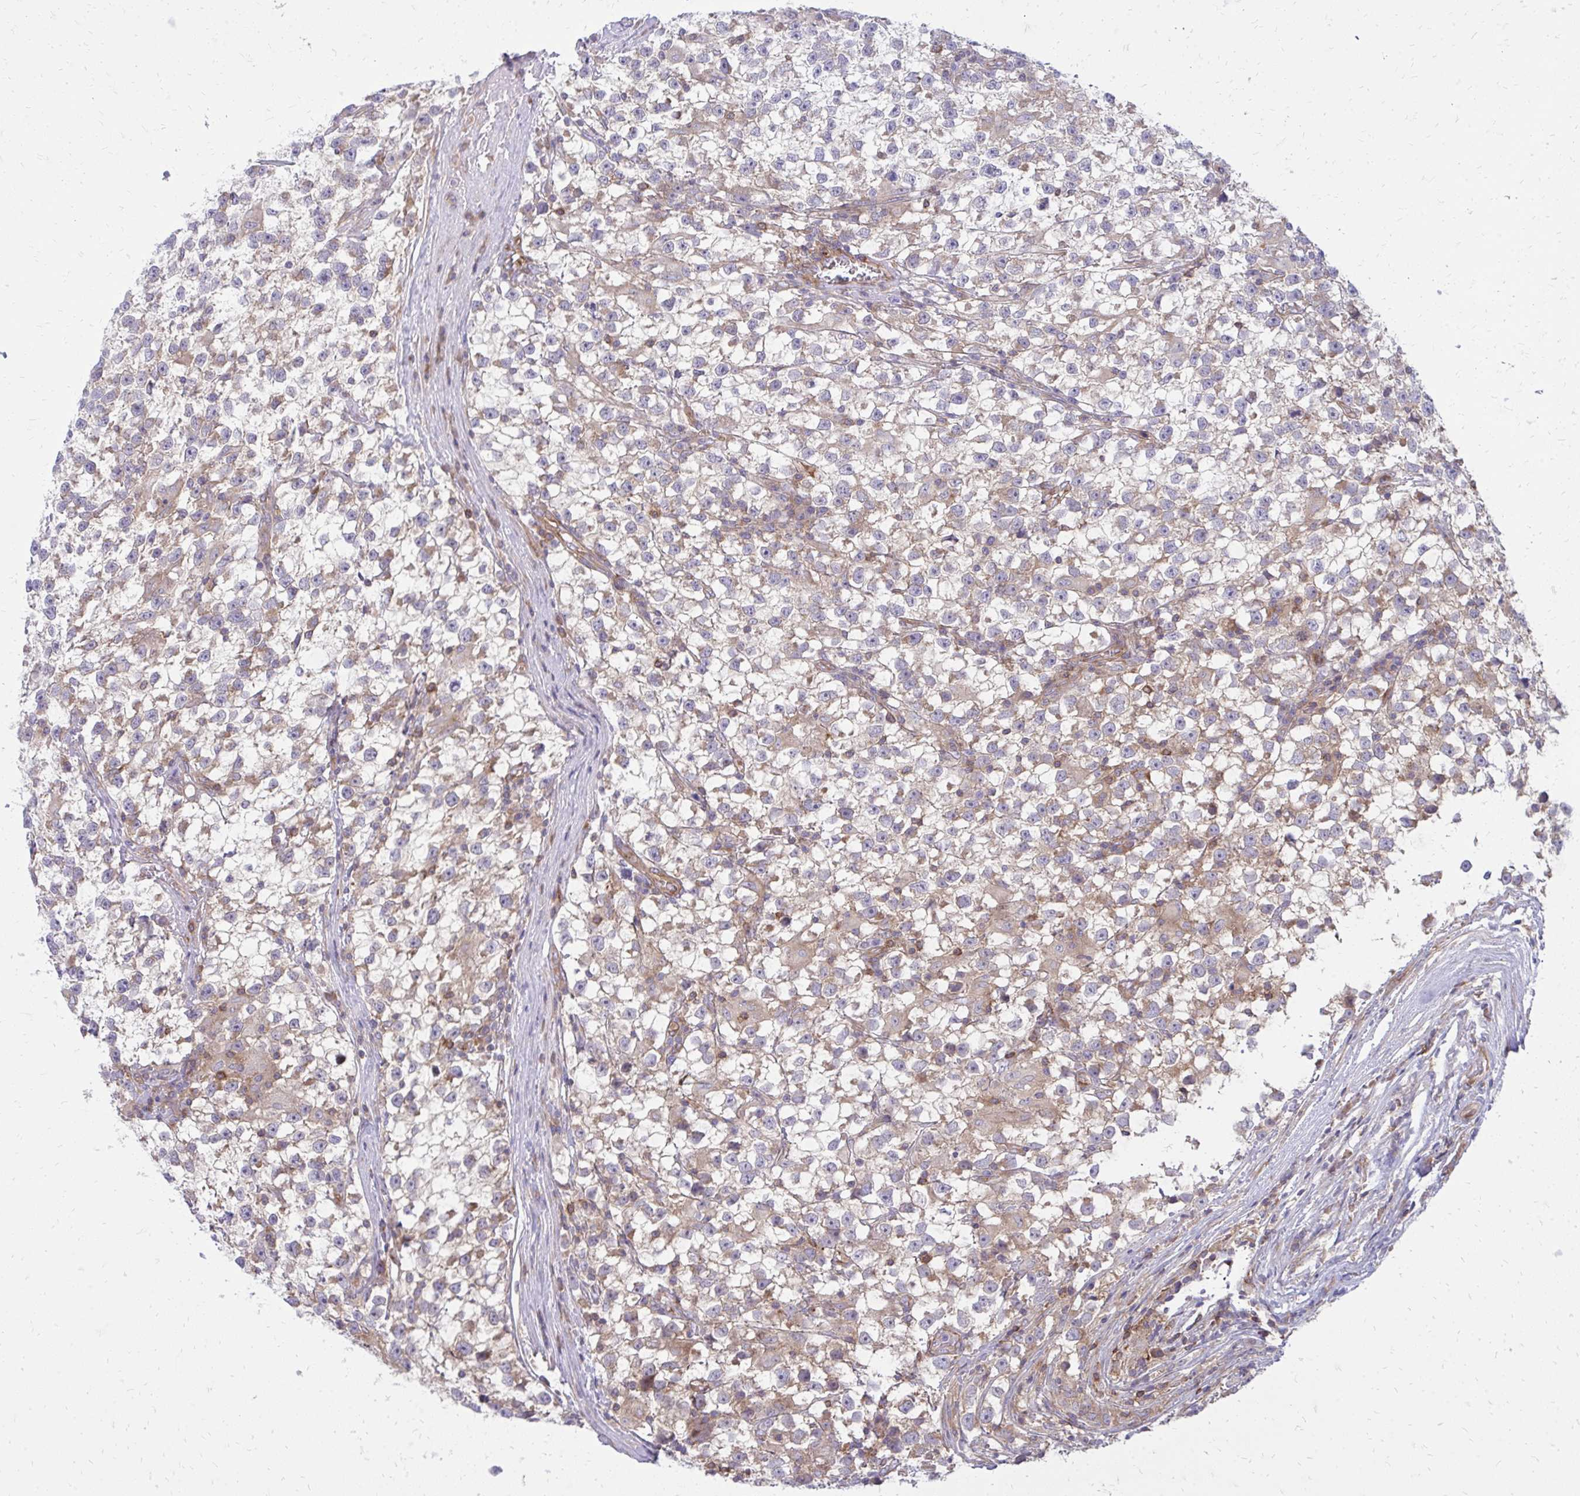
{"staining": {"intensity": "weak", "quantity": "<25%", "location": "cytoplasmic/membranous"}, "tissue": "testis cancer", "cell_type": "Tumor cells", "image_type": "cancer", "snomed": [{"axis": "morphology", "description": "Seminoma, NOS"}, {"axis": "topography", "description": "Testis"}], "caption": "This is an IHC histopathology image of human testis seminoma. There is no positivity in tumor cells.", "gene": "ASAP1", "patient": {"sex": "male", "age": 31}}